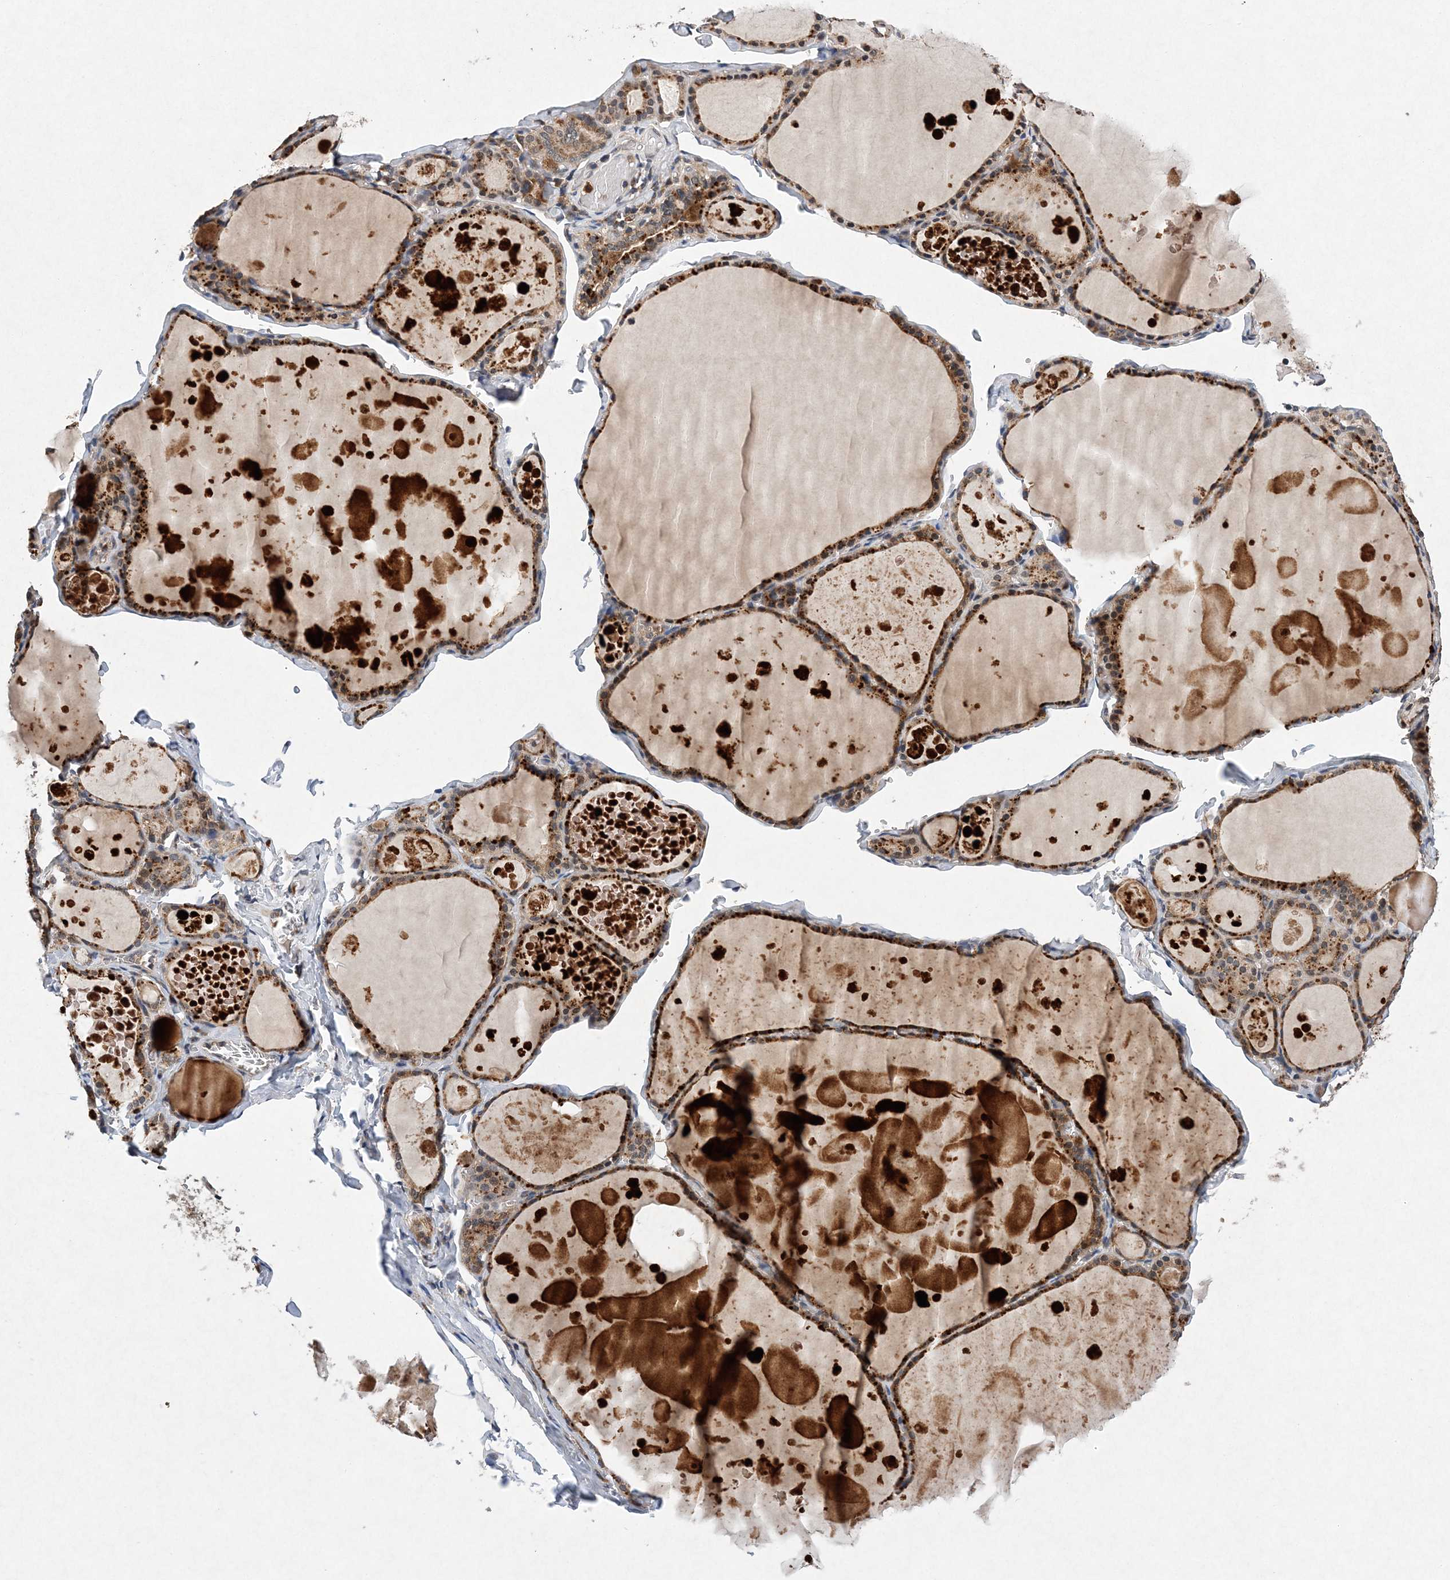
{"staining": {"intensity": "moderate", "quantity": ">75%", "location": "cytoplasmic/membranous"}, "tissue": "thyroid gland", "cell_type": "Glandular cells", "image_type": "normal", "snomed": [{"axis": "morphology", "description": "Normal tissue, NOS"}, {"axis": "topography", "description": "Thyroid gland"}], "caption": "Moderate cytoplasmic/membranous protein positivity is seen in approximately >75% of glandular cells in thyroid gland.", "gene": "PROSER1", "patient": {"sex": "male", "age": 56}}